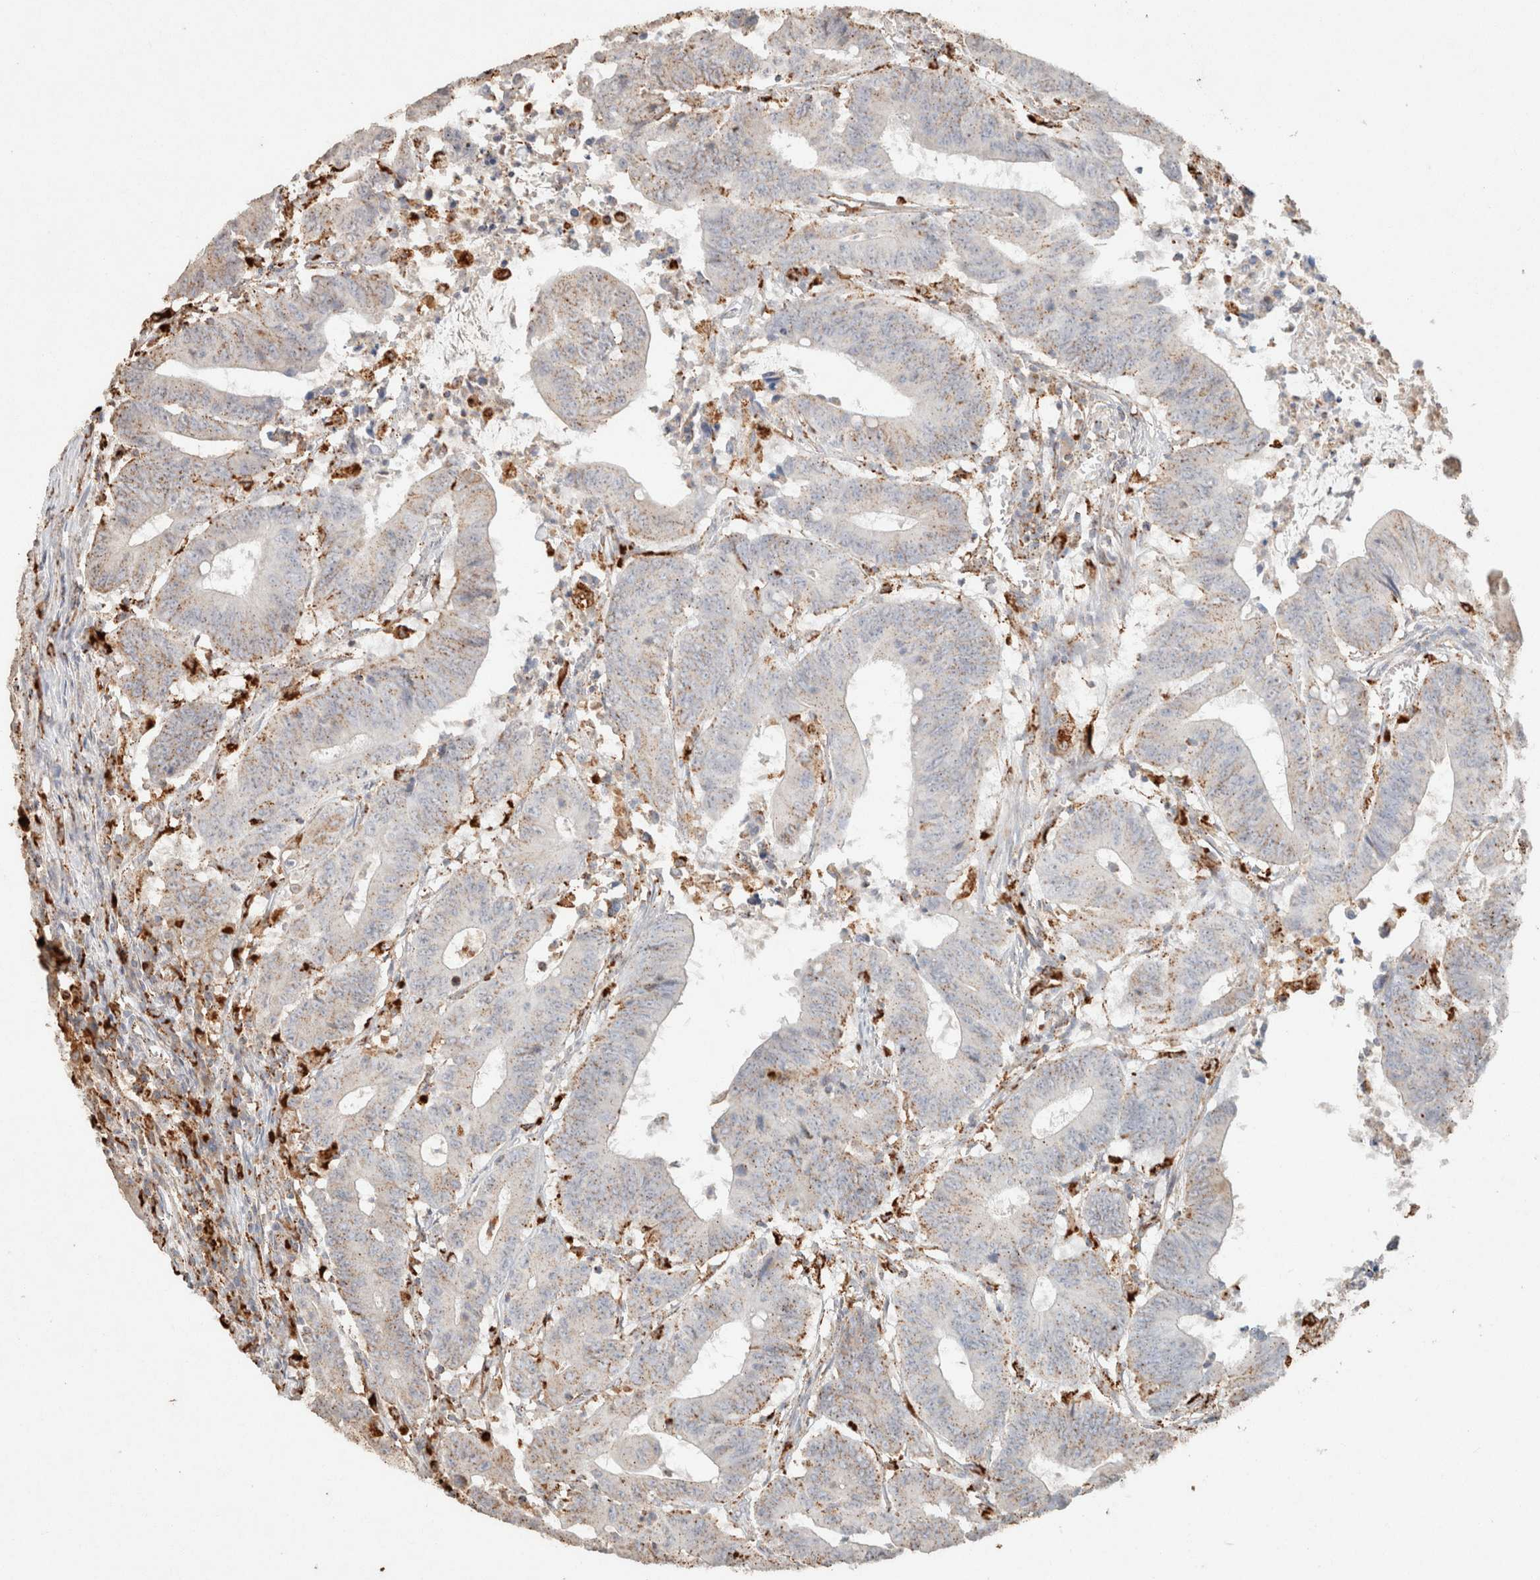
{"staining": {"intensity": "weak", "quantity": "25%-75%", "location": "cytoplasmic/membranous"}, "tissue": "colorectal cancer", "cell_type": "Tumor cells", "image_type": "cancer", "snomed": [{"axis": "morphology", "description": "Adenocarcinoma, NOS"}, {"axis": "topography", "description": "Colon"}], "caption": "Immunohistochemical staining of colorectal cancer (adenocarcinoma) reveals low levels of weak cytoplasmic/membranous protein expression in about 25%-75% of tumor cells. The staining is performed using DAB (3,3'-diaminobenzidine) brown chromogen to label protein expression. The nuclei are counter-stained blue using hematoxylin.", "gene": "CTSC", "patient": {"sex": "male", "age": 45}}